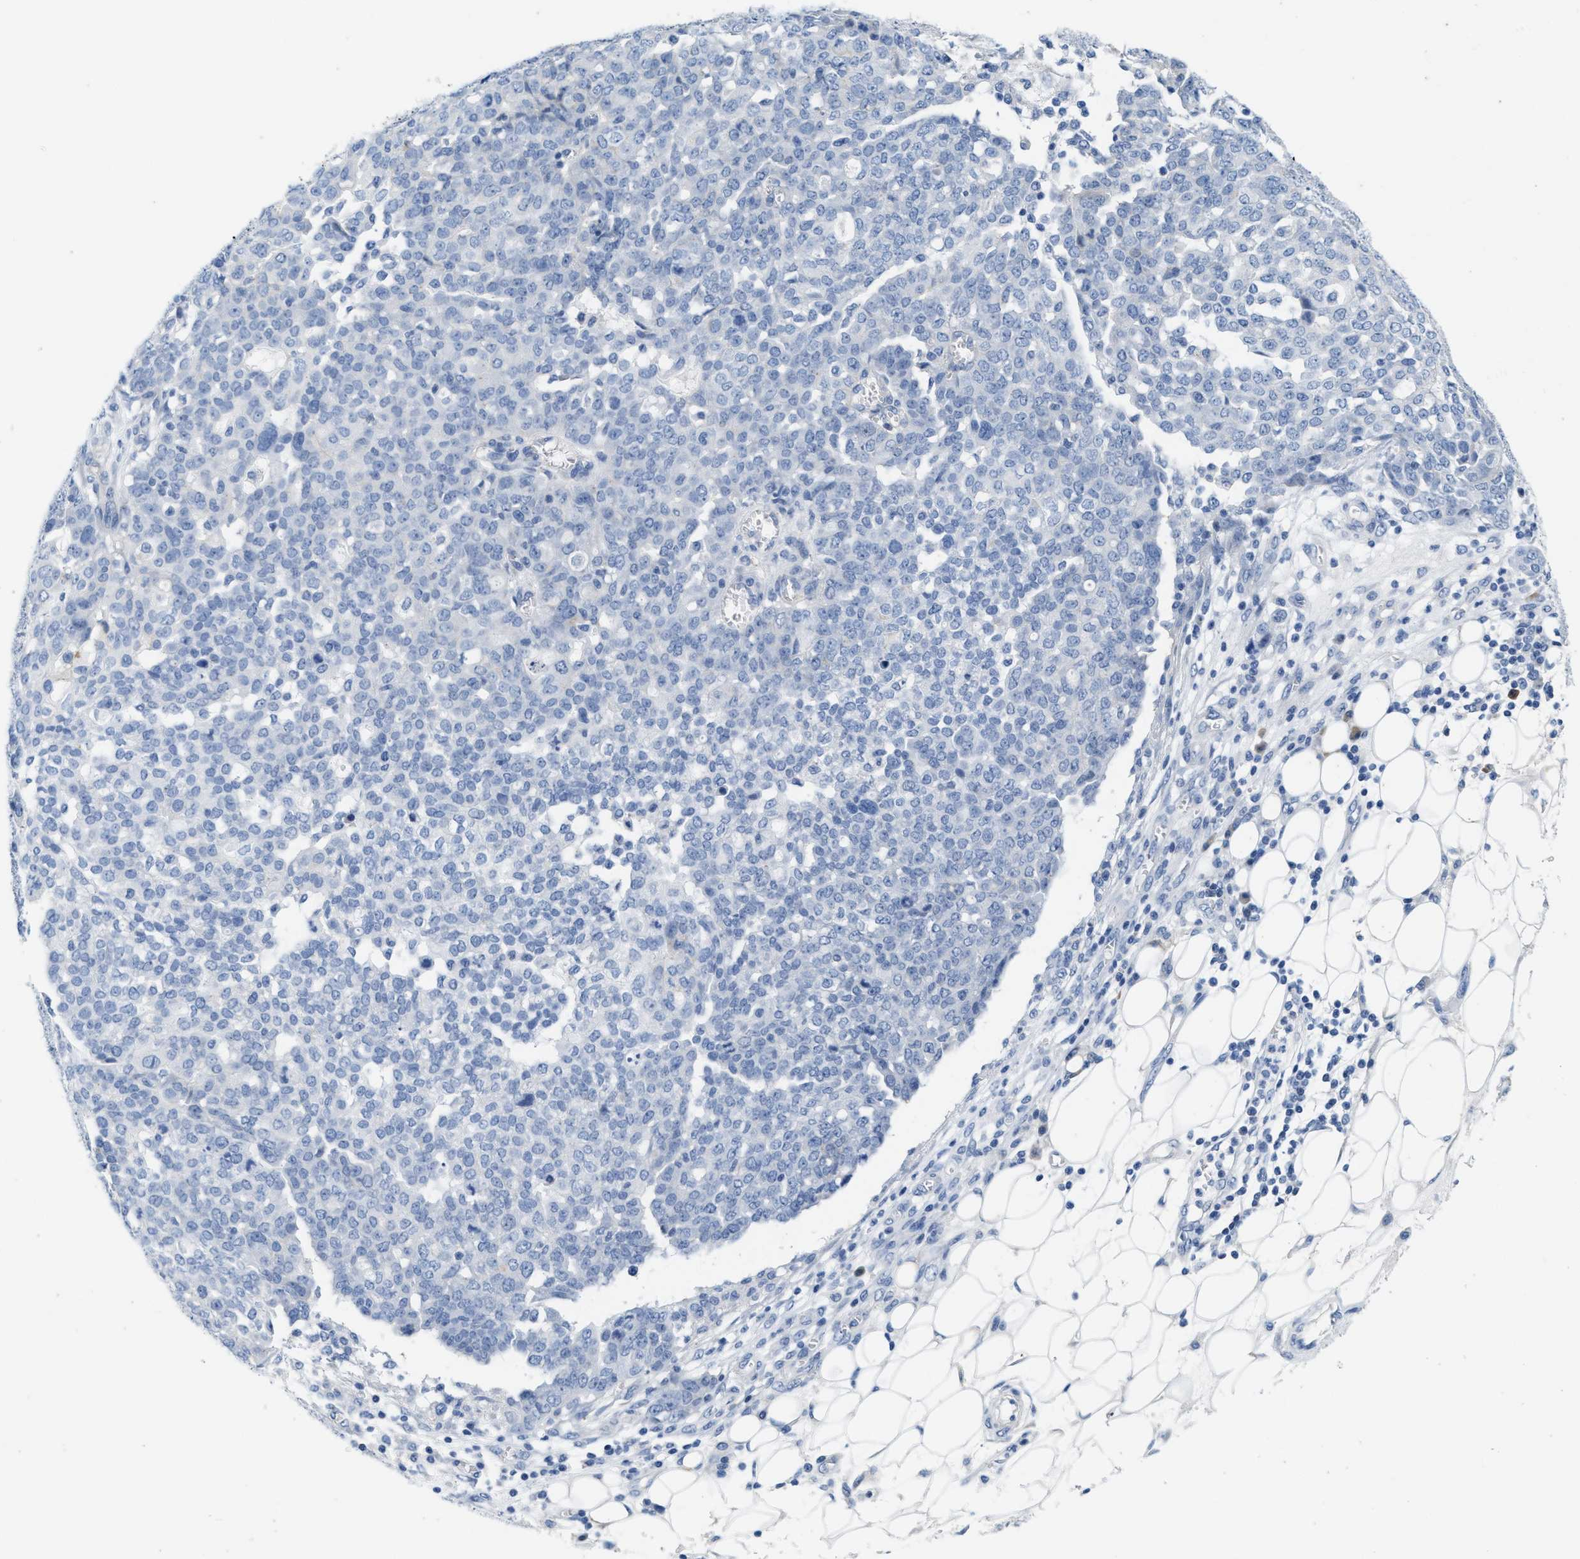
{"staining": {"intensity": "negative", "quantity": "none", "location": "none"}, "tissue": "ovarian cancer", "cell_type": "Tumor cells", "image_type": "cancer", "snomed": [{"axis": "morphology", "description": "Cystadenocarcinoma, serous, NOS"}, {"axis": "topography", "description": "Soft tissue"}, {"axis": "topography", "description": "Ovary"}], "caption": "Tumor cells show no significant protein staining in ovarian cancer.", "gene": "ABCB11", "patient": {"sex": "female", "age": 57}}